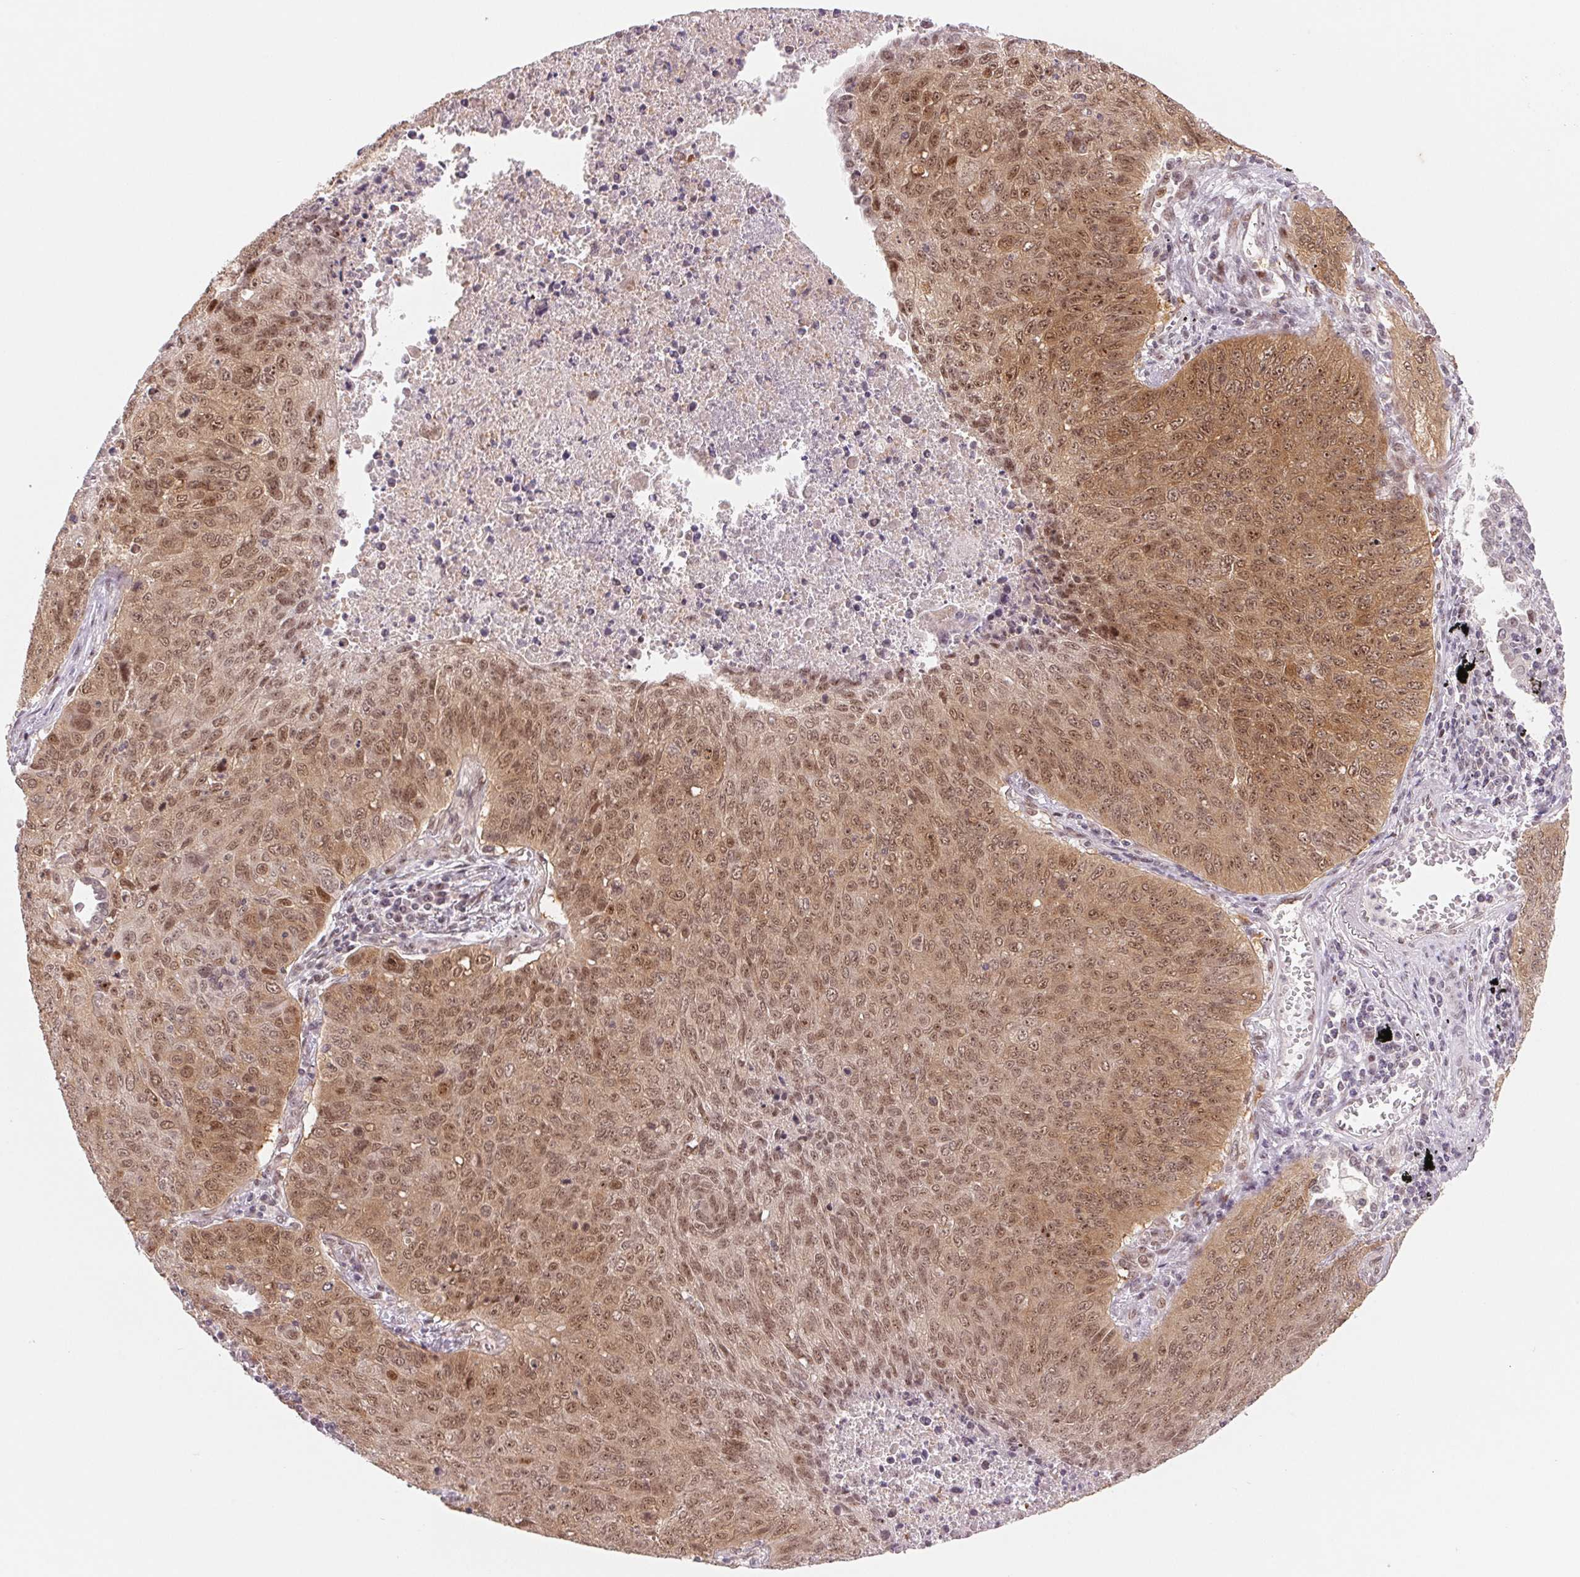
{"staining": {"intensity": "moderate", "quantity": ">75%", "location": "cytoplasmic/membranous,nuclear"}, "tissue": "lung cancer", "cell_type": "Tumor cells", "image_type": "cancer", "snomed": [{"axis": "morphology", "description": "Normal morphology"}, {"axis": "morphology", "description": "Aneuploidy"}, {"axis": "morphology", "description": "Squamous cell carcinoma, NOS"}, {"axis": "topography", "description": "Lymph node"}, {"axis": "topography", "description": "Lung"}], "caption": "Human squamous cell carcinoma (lung) stained for a protein (brown) shows moderate cytoplasmic/membranous and nuclear positive expression in about >75% of tumor cells.", "gene": "DNAJB6", "patient": {"sex": "female", "age": 76}}